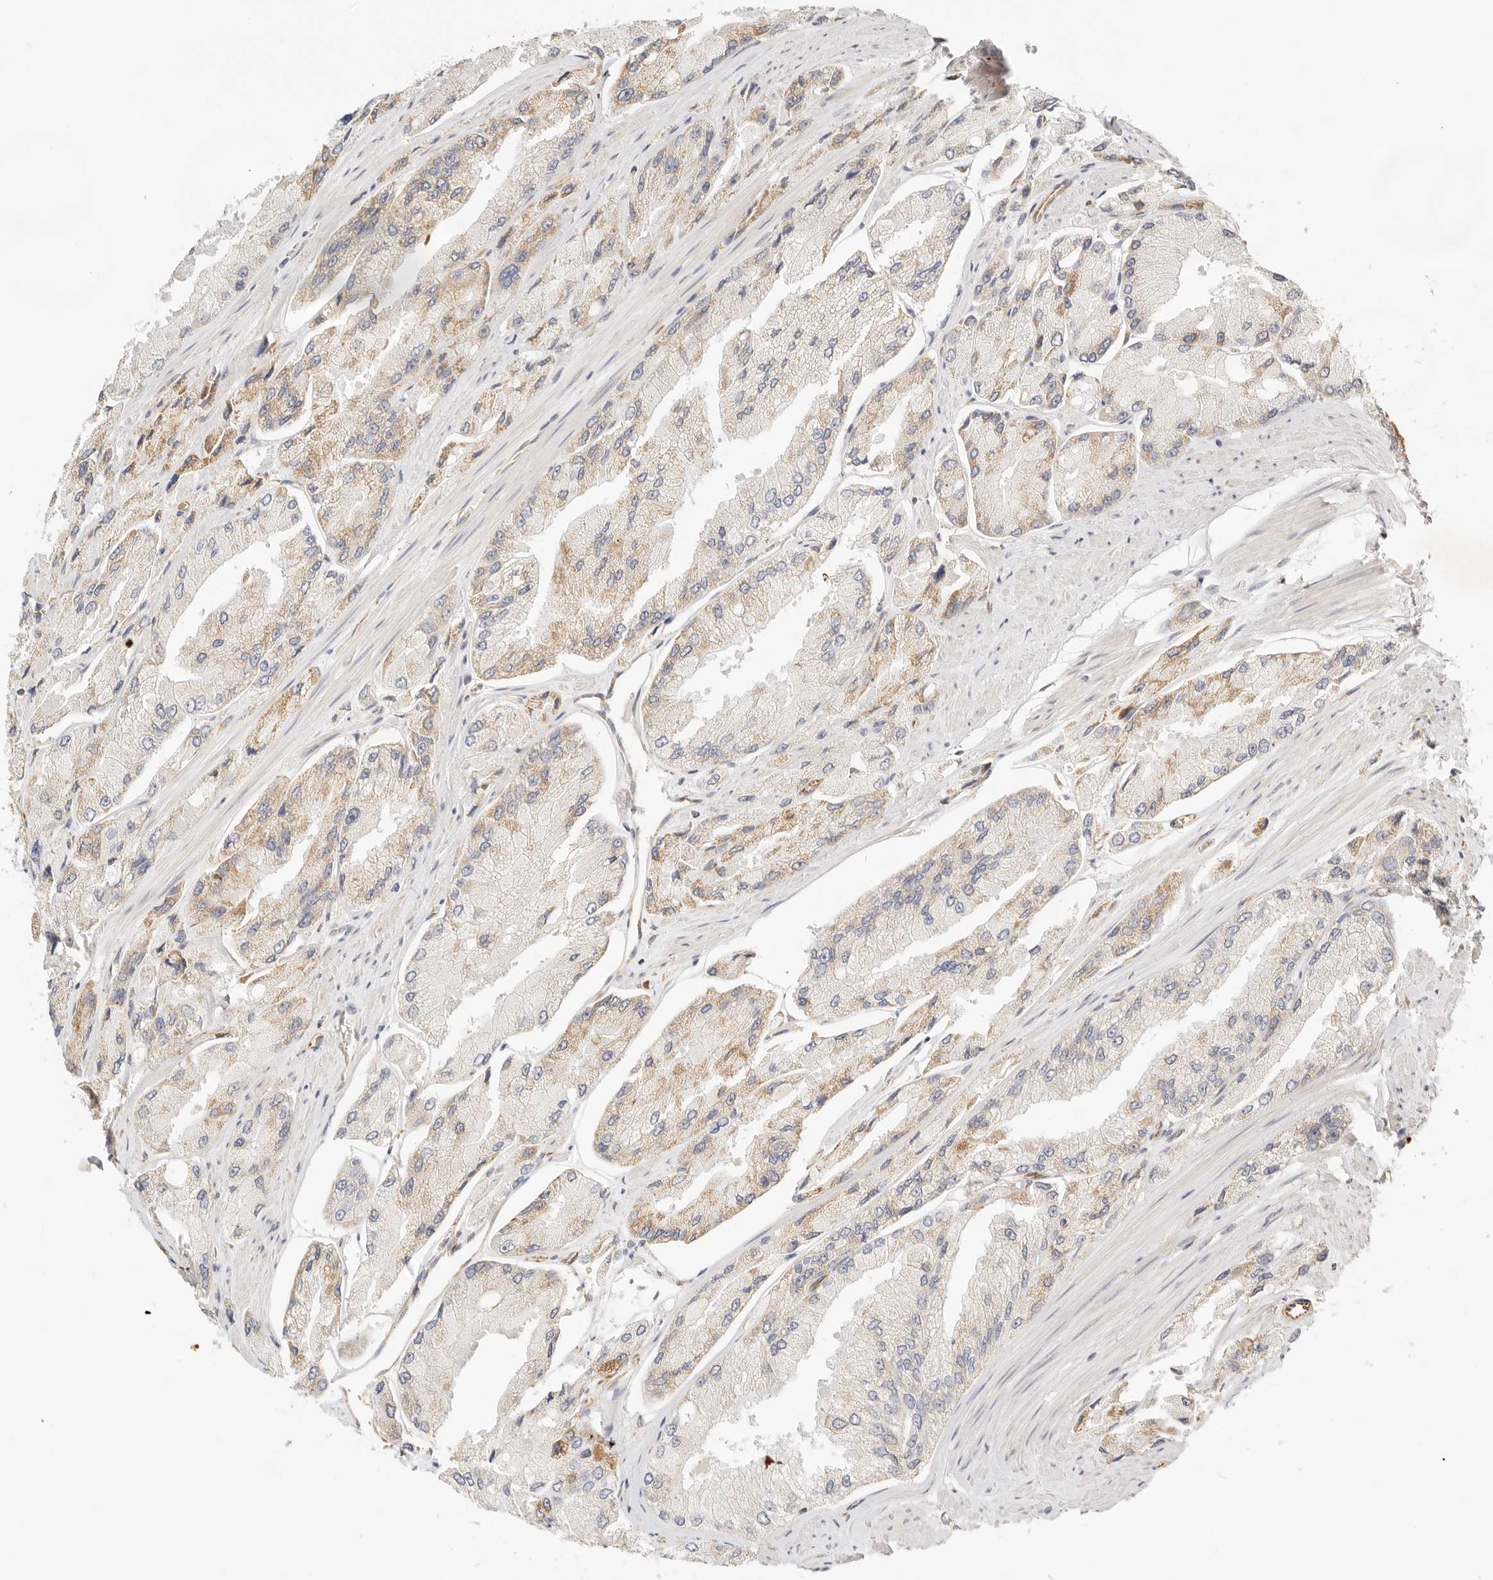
{"staining": {"intensity": "weak", "quantity": "25%-75%", "location": "cytoplasmic/membranous"}, "tissue": "prostate cancer", "cell_type": "Tumor cells", "image_type": "cancer", "snomed": [{"axis": "morphology", "description": "Adenocarcinoma, High grade"}, {"axis": "topography", "description": "Prostate"}], "caption": "DAB (3,3'-diaminobenzidine) immunohistochemical staining of prostate high-grade adenocarcinoma reveals weak cytoplasmic/membranous protein staining in approximately 25%-75% of tumor cells.", "gene": "ZC3H11A", "patient": {"sex": "male", "age": 58}}